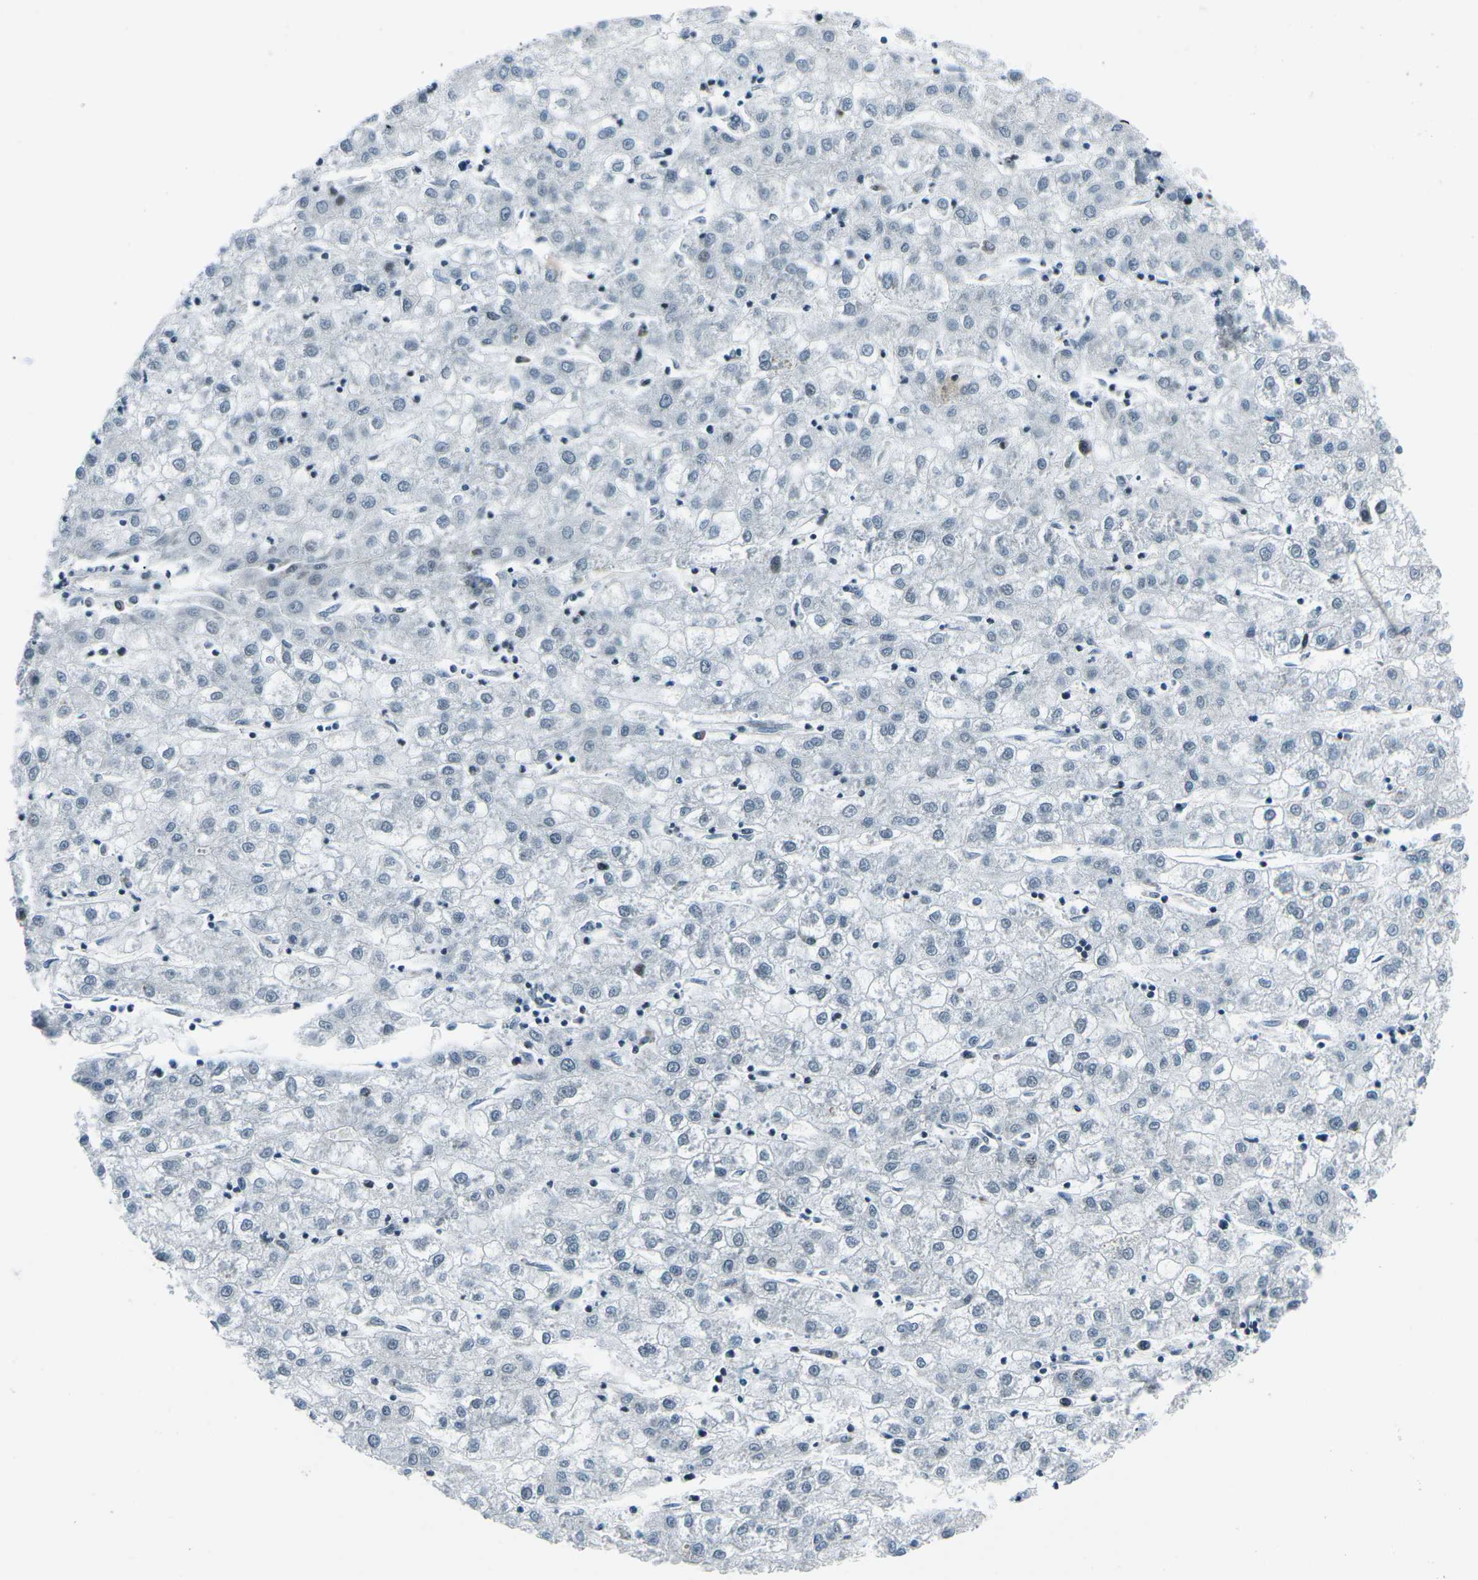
{"staining": {"intensity": "negative", "quantity": "none", "location": "none"}, "tissue": "liver cancer", "cell_type": "Tumor cells", "image_type": "cancer", "snomed": [{"axis": "morphology", "description": "Carcinoma, Hepatocellular, NOS"}, {"axis": "topography", "description": "Liver"}], "caption": "Immunohistochemistry image of liver cancer stained for a protein (brown), which demonstrates no expression in tumor cells.", "gene": "RBL2", "patient": {"sex": "male", "age": 72}}